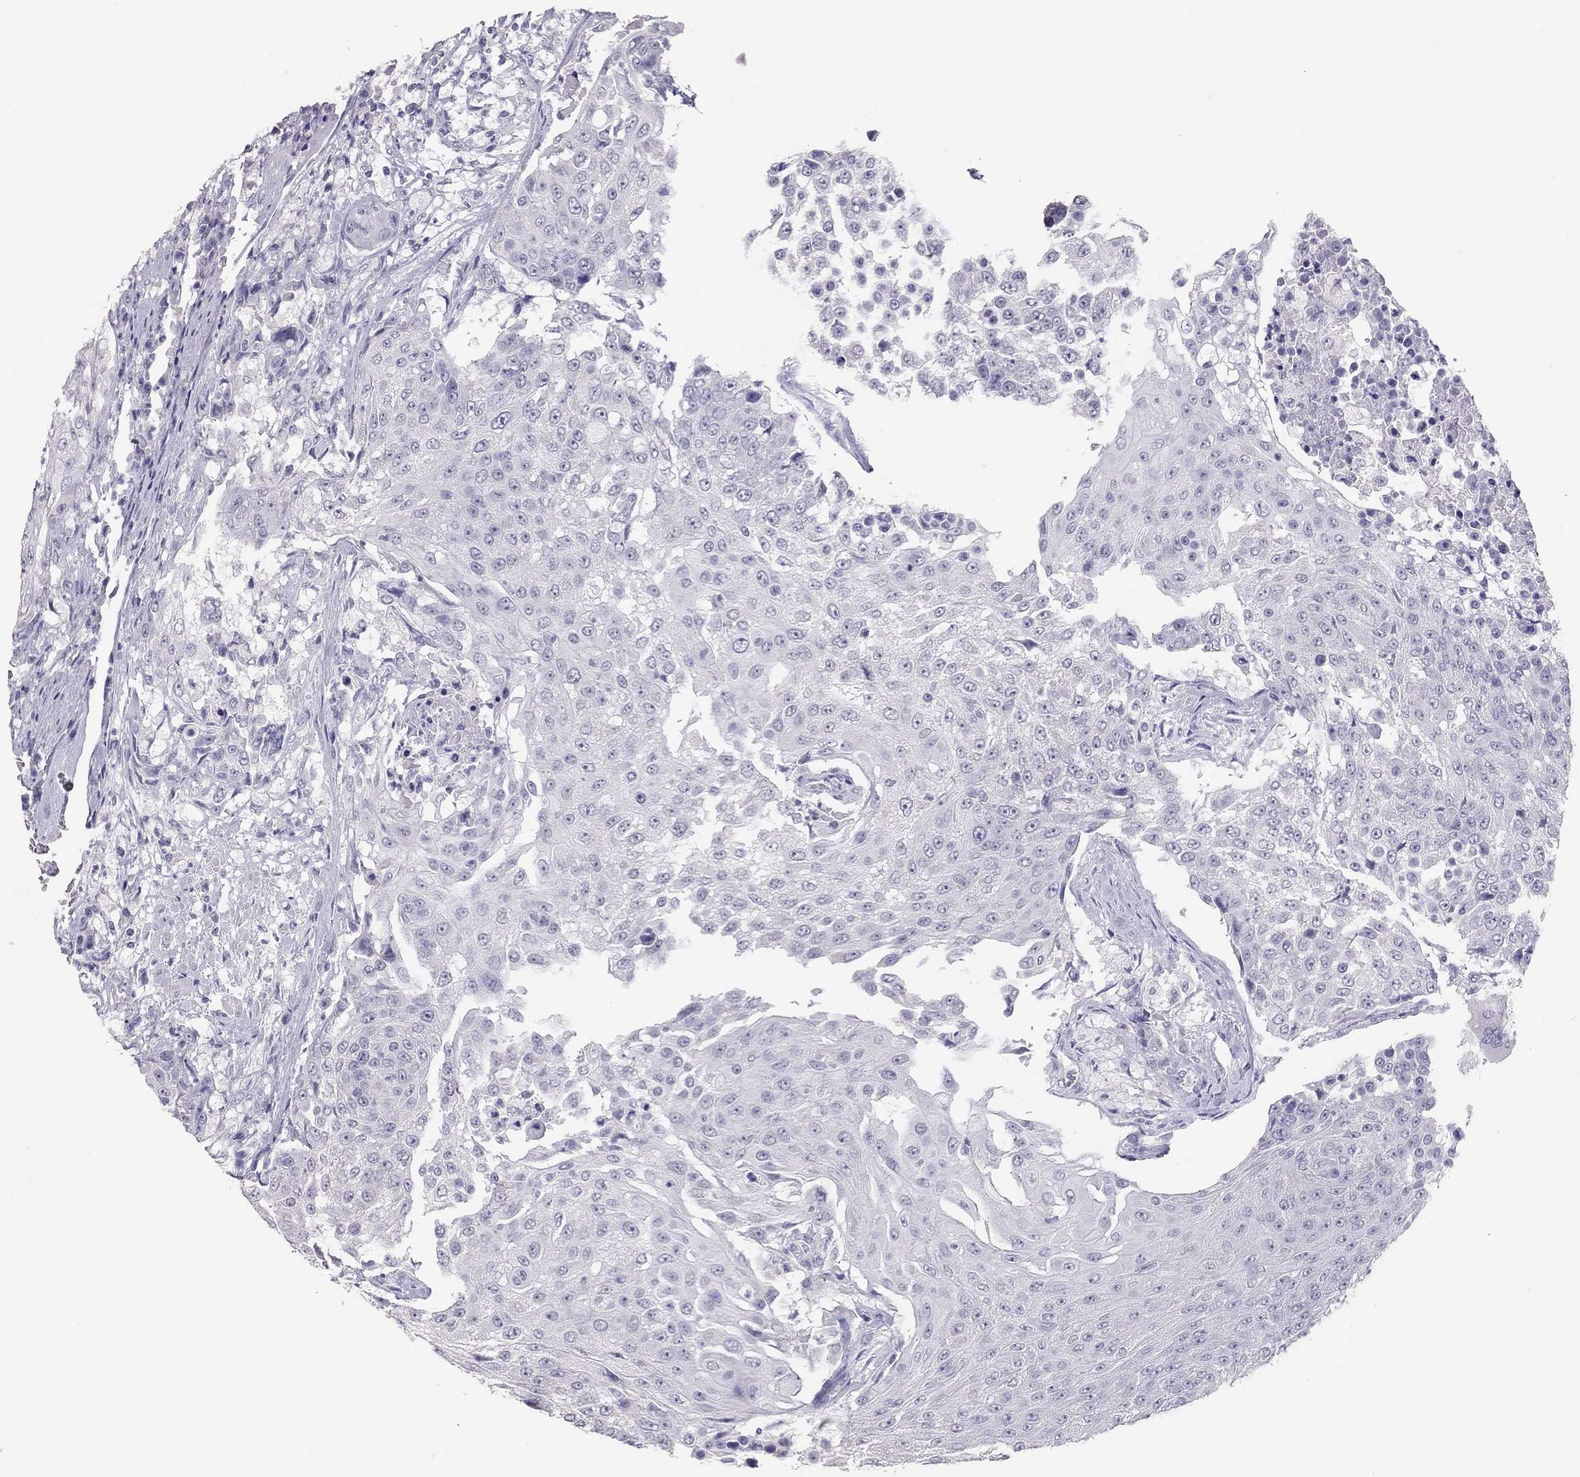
{"staining": {"intensity": "negative", "quantity": "none", "location": "none"}, "tissue": "urothelial cancer", "cell_type": "Tumor cells", "image_type": "cancer", "snomed": [{"axis": "morphology", "description": "Urothelial carcinoma, High grade"}, {"axis": "topography", "description": "Urinary bladder"}], "caption": "High magnification brightfield microscopy of urothelial cancer stained with DAB (3,3'-diaminobenzidine) (brown) and counterstained with hematoxylin (blue): tumor cells show no significant positivity. (Brightfield microscopy of DAB (3,3'-diaminobenzidine) IHC at high magnification).", "gene": "PSMB11", "patient": {"sex": "female", "age": 63}}